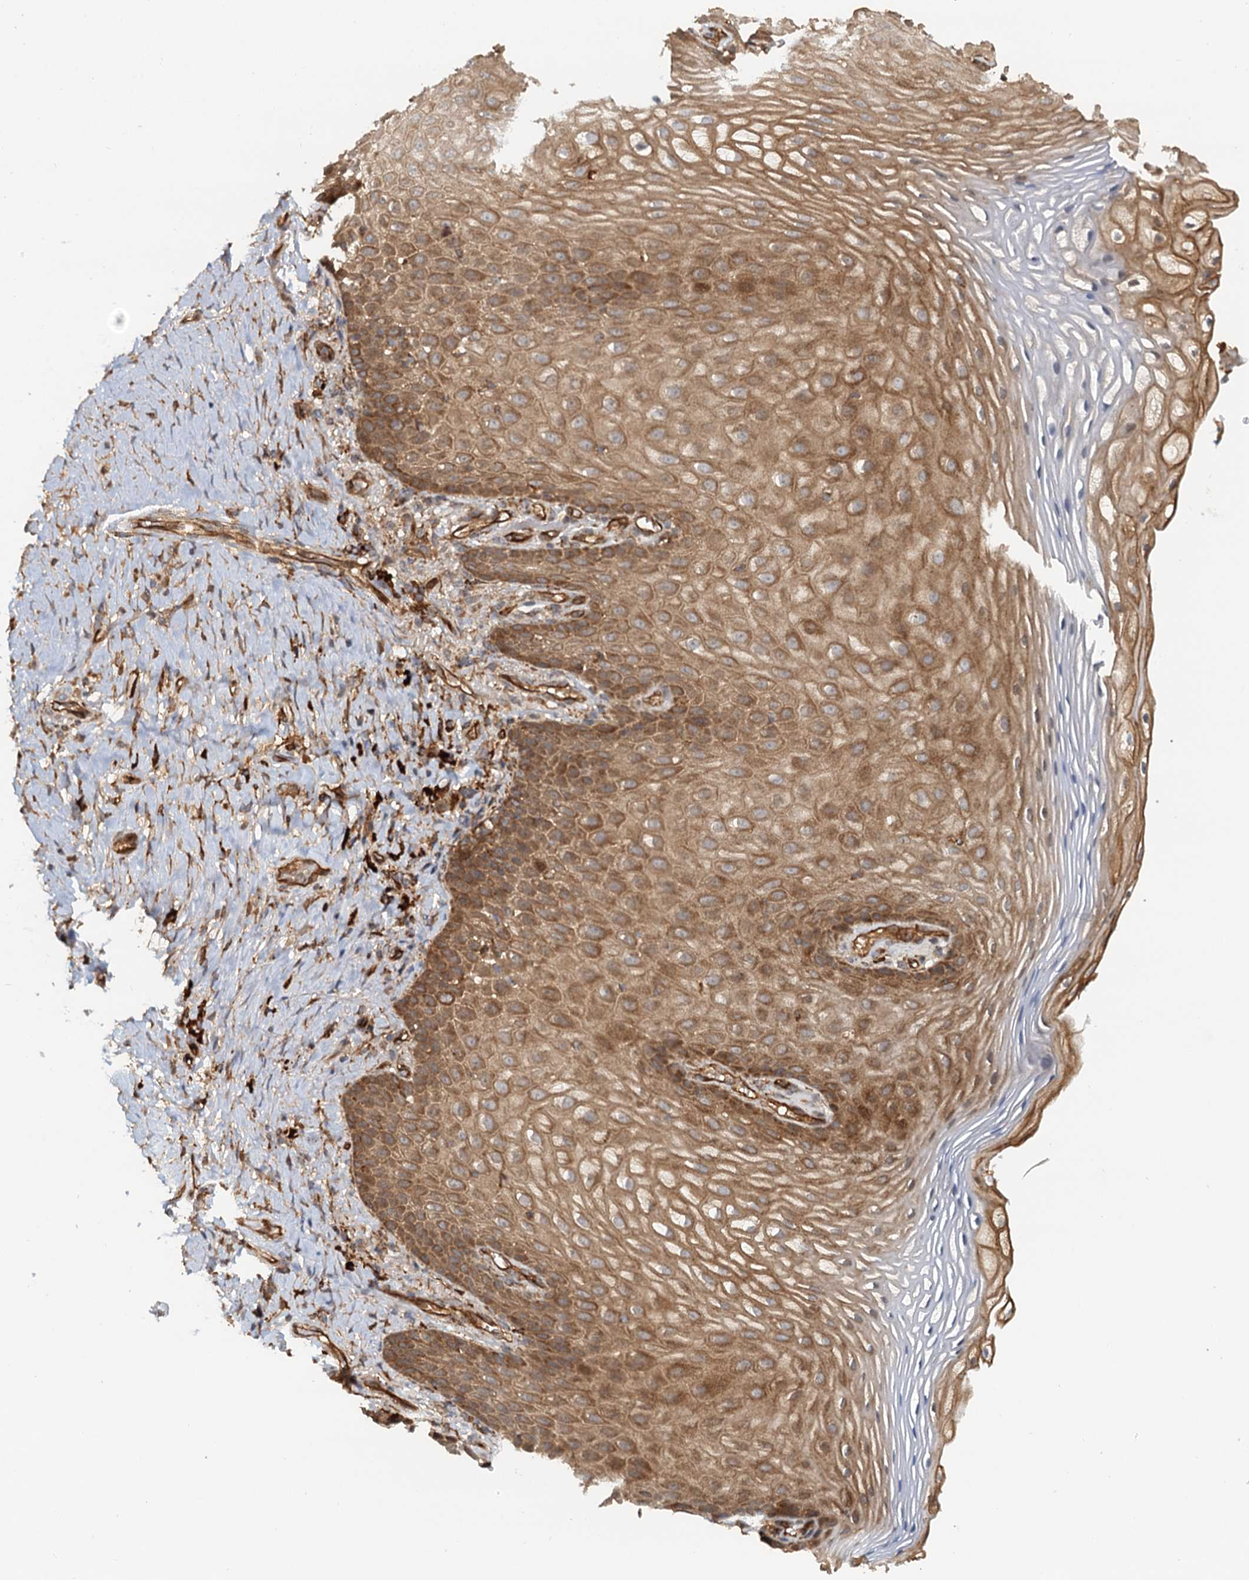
{"staining": {"intensity": "moderate", "quantity": ">75%", "location": "cytoplasmic/membranous"}, "tissue": "vagina", "cell_type": "Squamous epithelial cells", "image_type": "normal", "snomed": [{"axis": "morphology", "description": "Normal tissue, NOS"}, {"axis": "topography", "description": "Vagina"}], "caption": "The histopathology image demonstrates a brown stain indicating the presence of a protein in the cytoplasmic/membranous of squamous epithelial cells in vagina. The staining is performed using DAB (3,3'-diaminobenzidine) brown chromogen to label protein expression. The nuclei are counter-stained blue using hematoxylin.", "gene": "NIPAL3", "patient": {"sex": "female", "age": 60}}